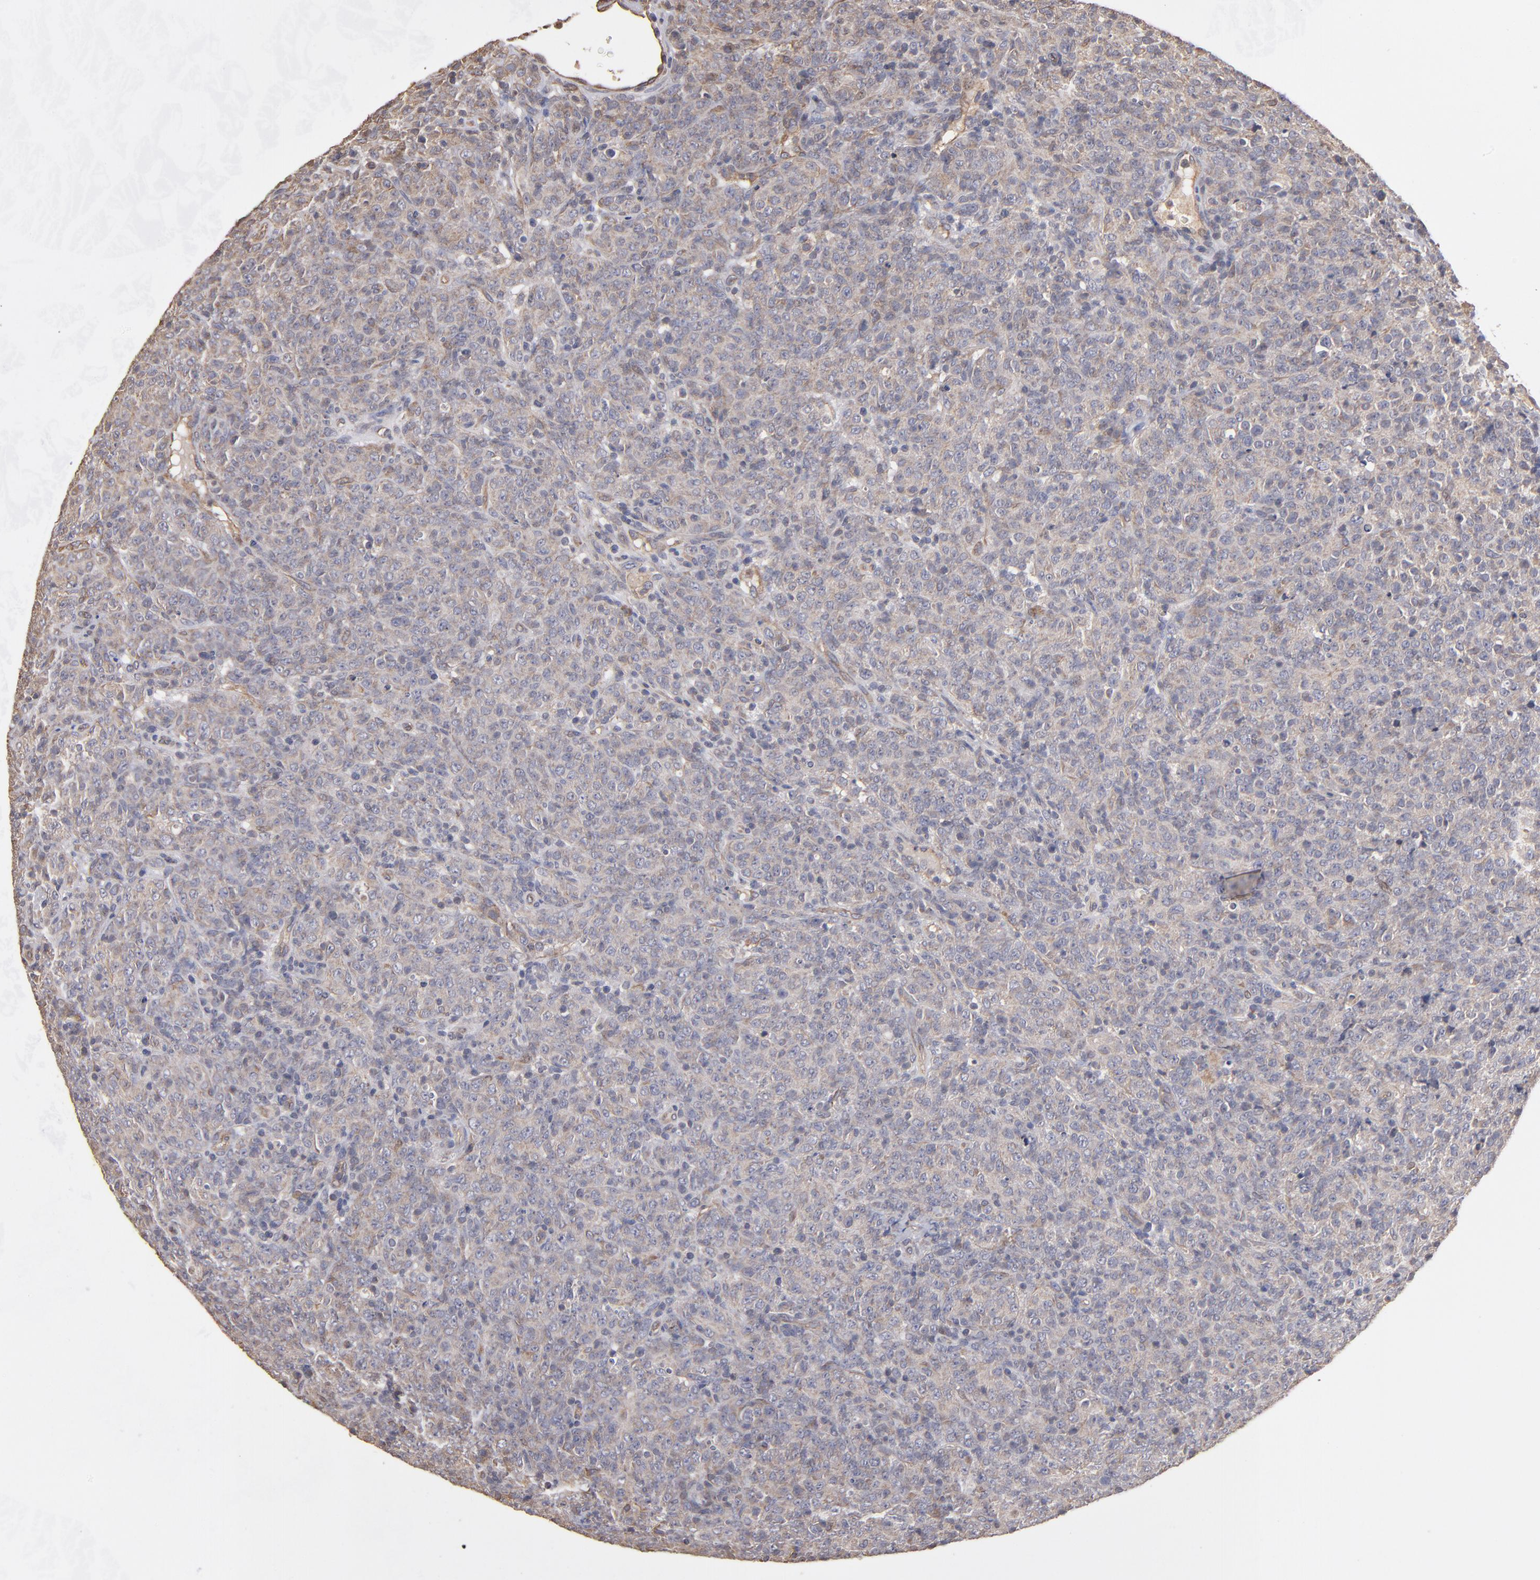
{"staining": {"intensity": "moderate", "quantity": "<25%", "location": "cytoplasmic/membranous"}, "tissue": "lymphoma", "cell_type": "Tumor cells", "image_type": "cancer", "snomed": [{"axis": "morphology", "description": "Malignant lymphoma, non-Hodgkin's type, High grade"}, {"axis": "topography", "description": "Tonsil"}], "caption": "Immunohistochemical staining of malignant lymphoma, non-Hodgkin's type (high-grade) reveals low levels of moderate cytoplasmic/membranous staining in about <25% of tumor cells.", "gene": "DMD", "patient": {"sex": "female", "age": 36}}